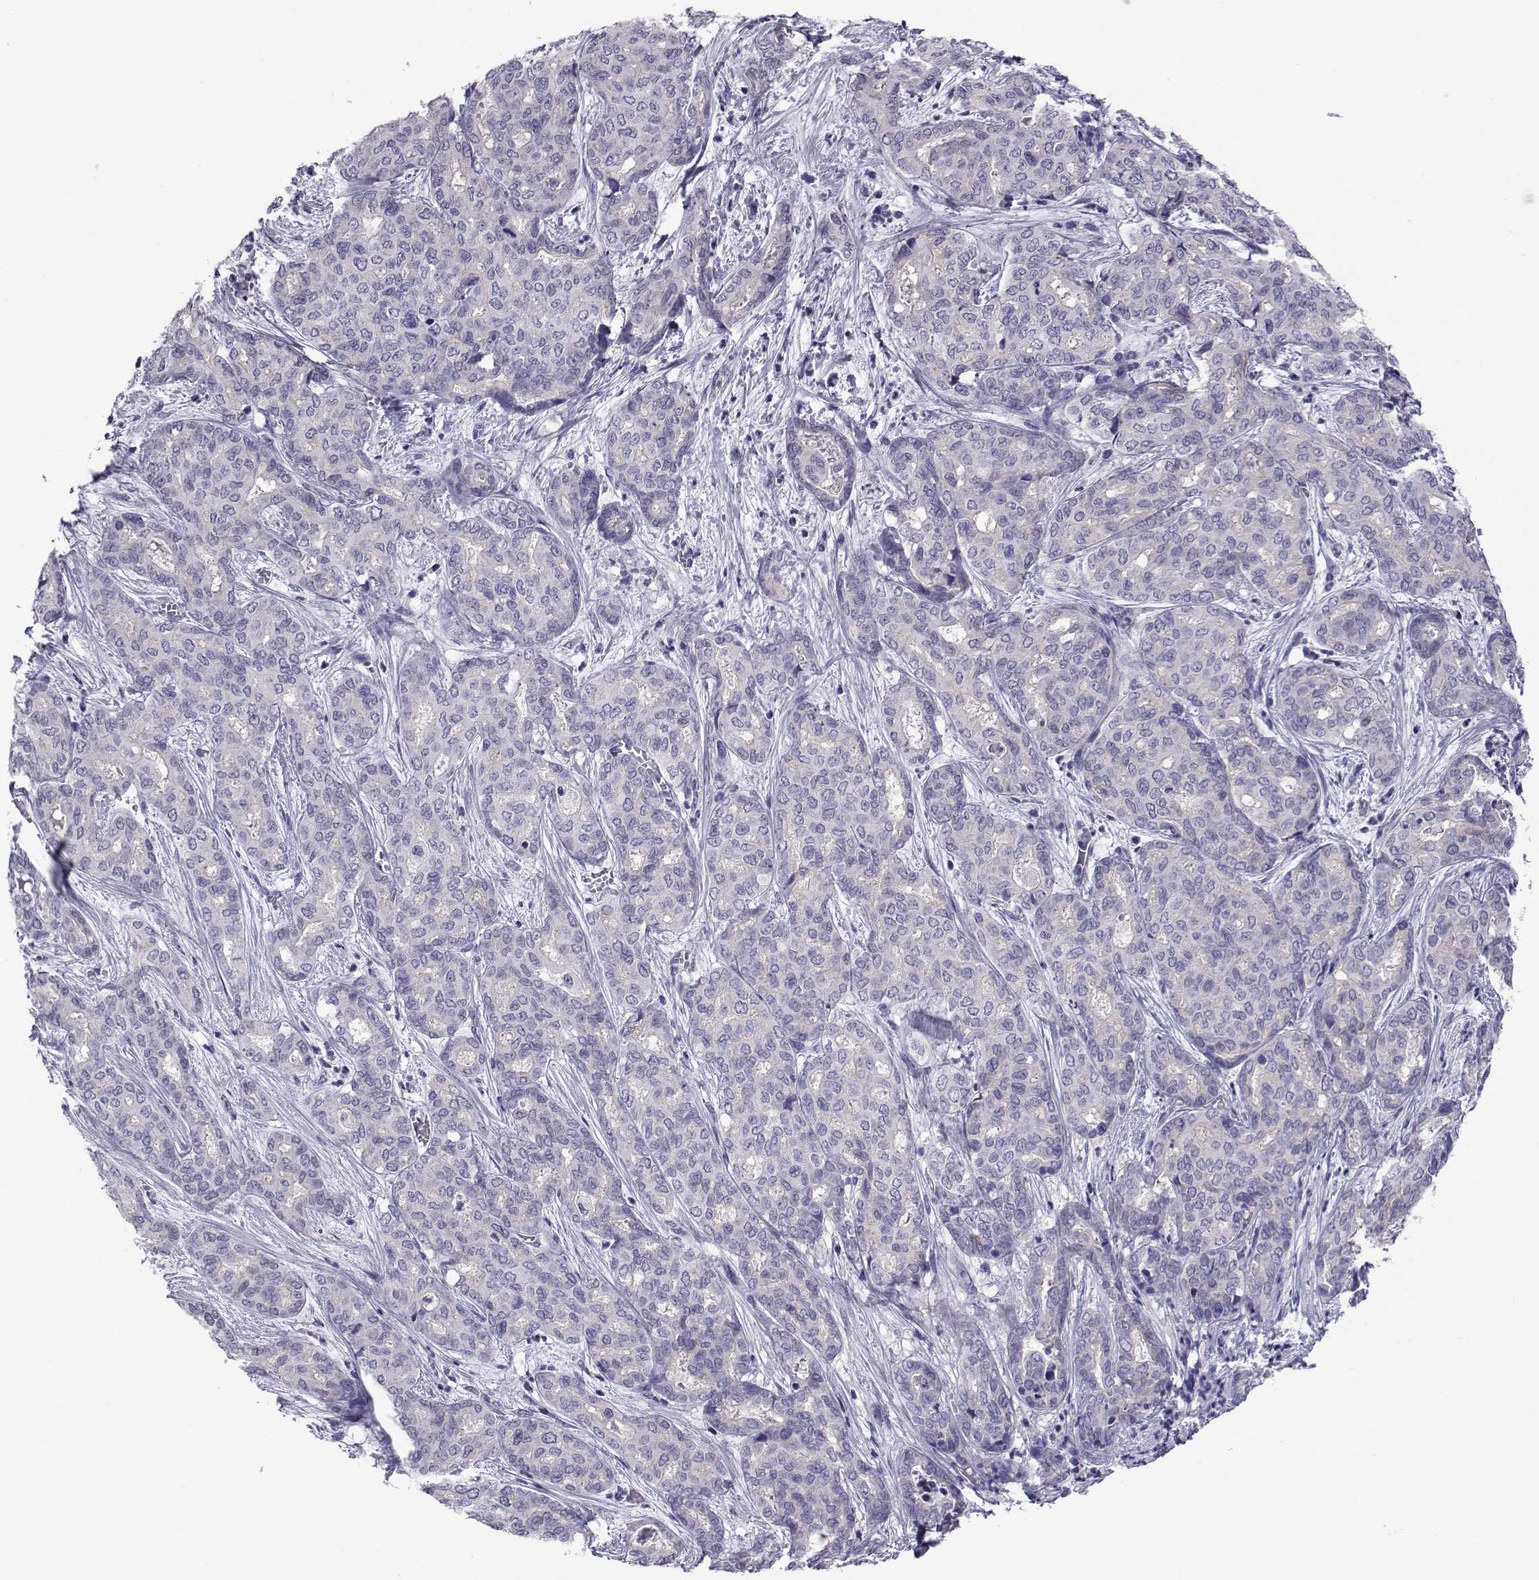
{"staining": {"intensity": "negative", "quantity": "none", "location": "none"}, "tissue": "liver cancer", "cell_type": "Tumor cells", "image_type": "cancer", "snomed": [{"axis": "morphology", "description": "Cholangiocarcinoma"}, {"axis": "topography", "description": "Liver"}], "caption": "The image shows no significant expression in tumor cells of cholangiocarcinoma (liver).", "gene": "COL22A1", "patient": {"sex": "female", "age": 64}}